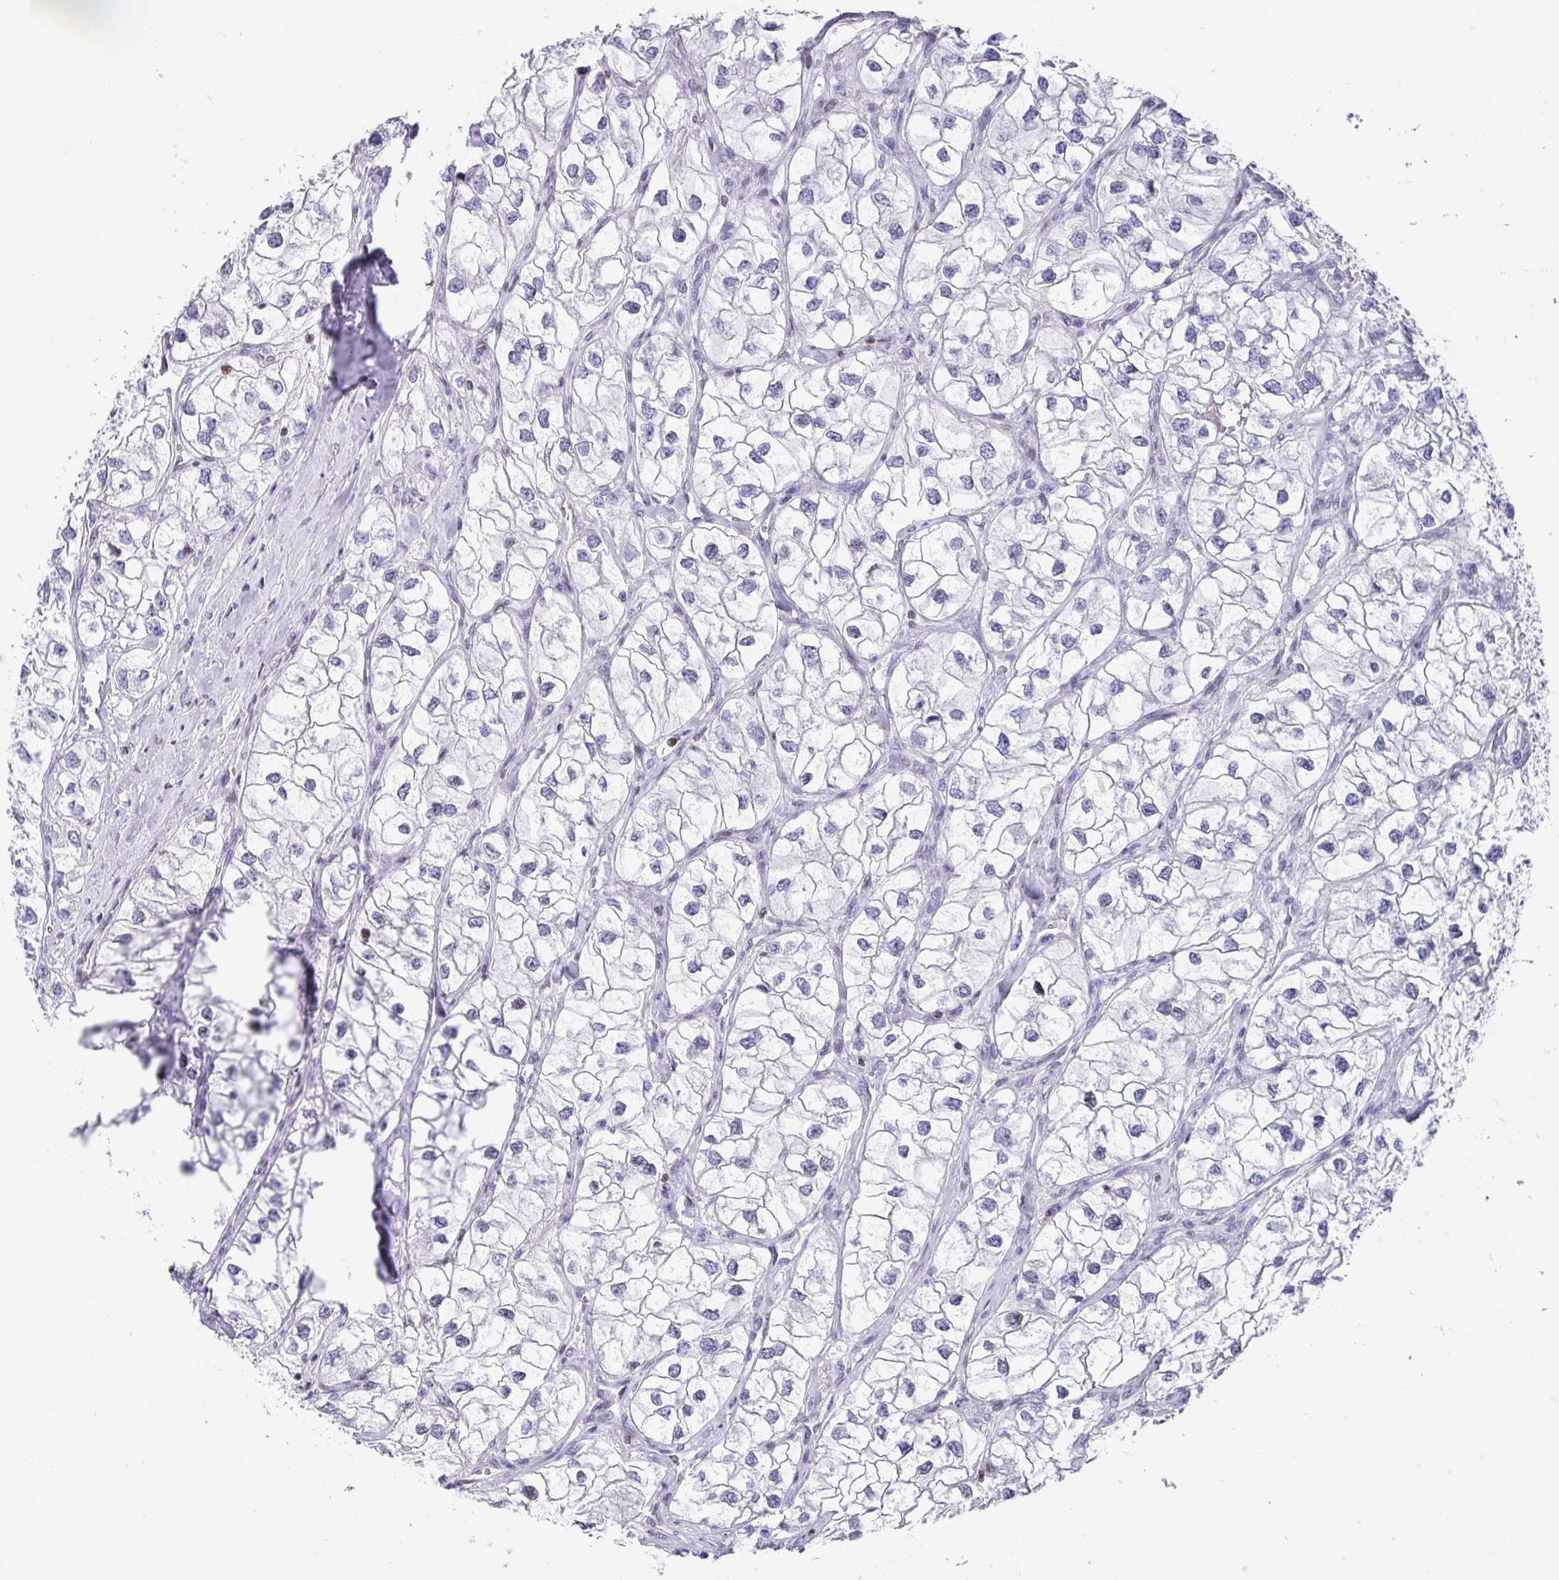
{"staining": {"intensity": "negative", "quantity": "none", "location": "none"}, "tissue": "renal cancer", "cell_type": "Tumor cells", "image_type": "cancer", "snomed": [{"axis": "morphology", "description": "Adenocarcinoma, NOS"}, {"axis": "topography", "description": "Kidney"}], "caption": "This is a image of immunohistochemistry staining of renal adenocarcinoma, which shows no positivity in tumor cells.", "gene": "TCF3", "patient": {"sex": "male", "age": 59}}